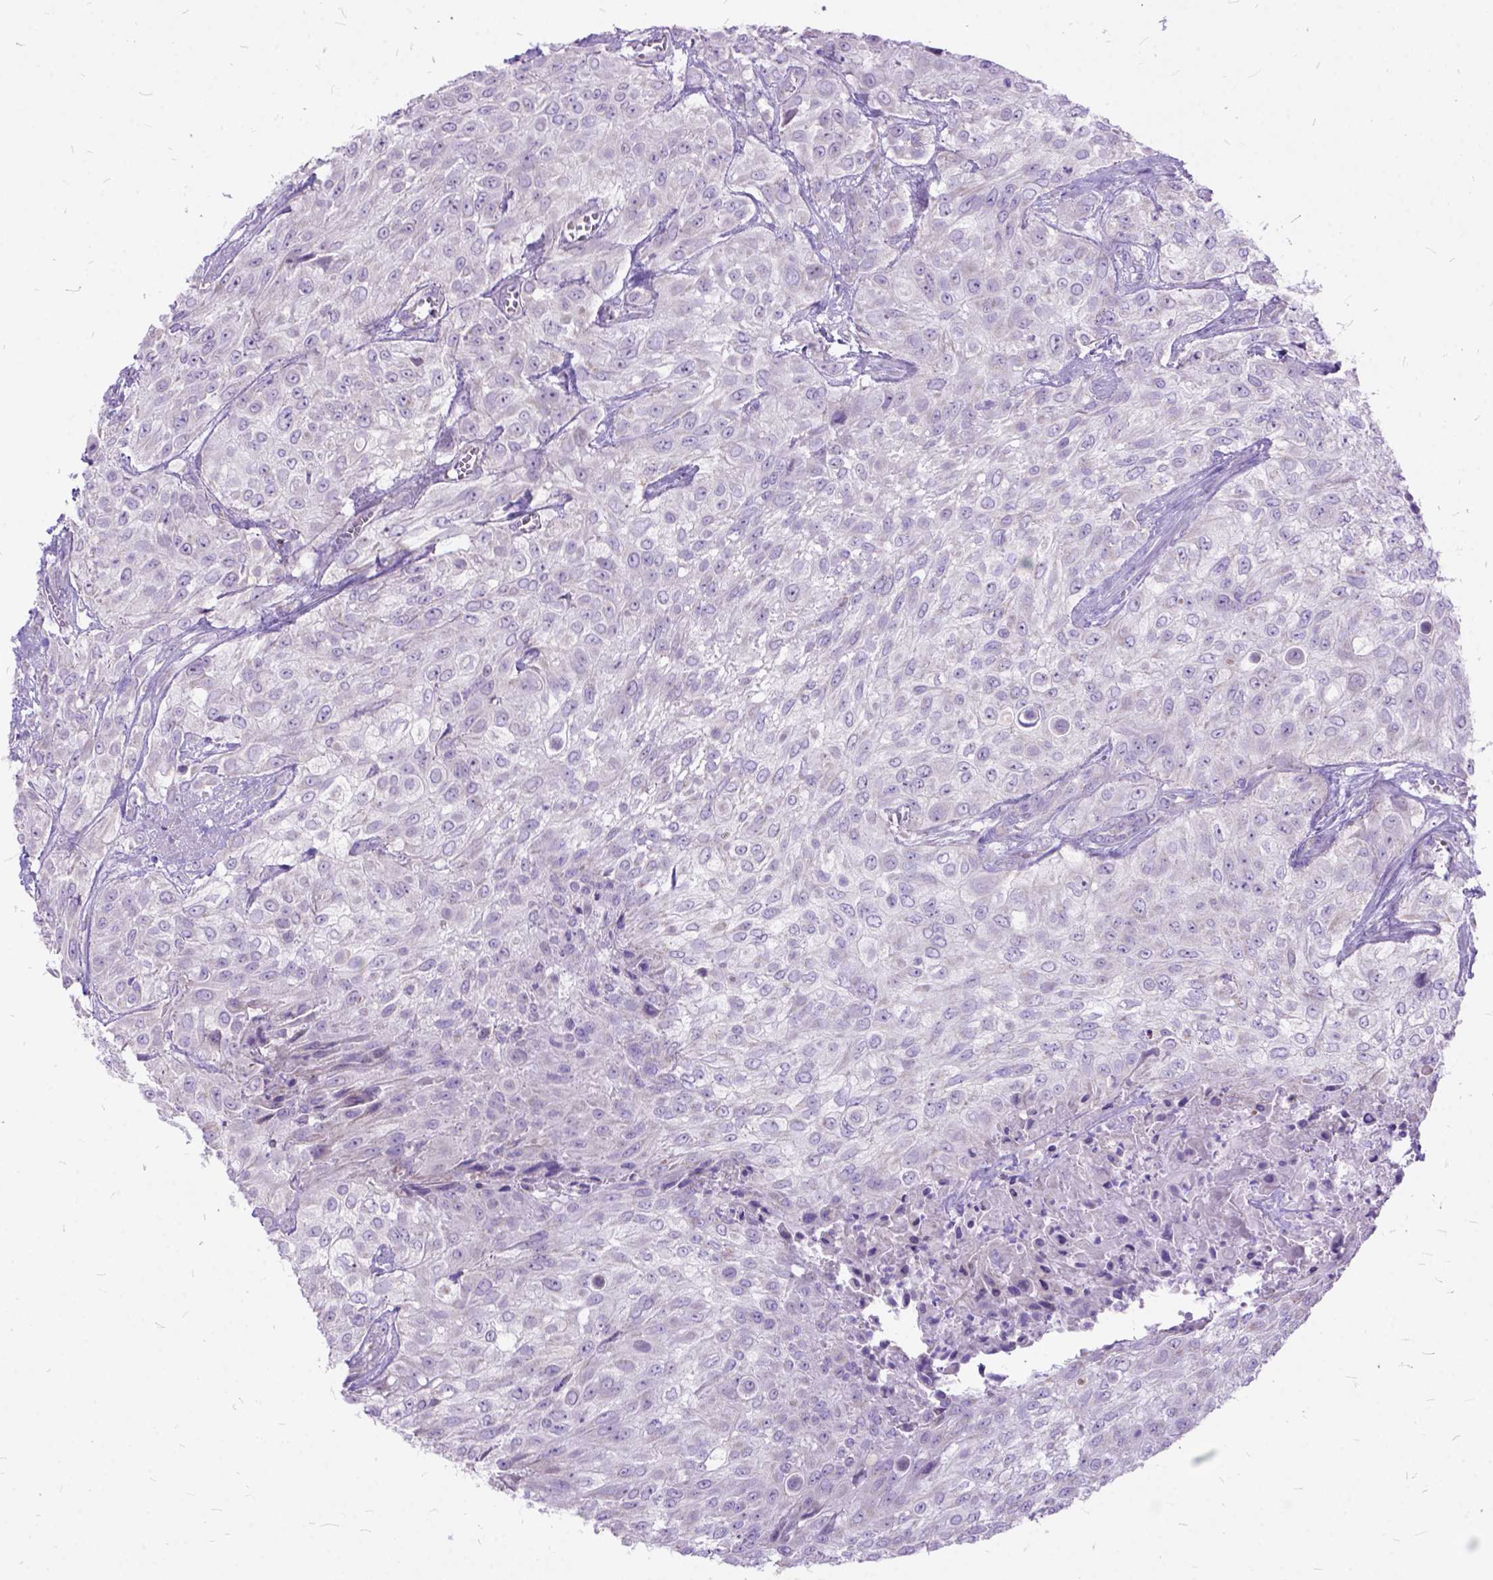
{"staining": {"intensity": "negative", "quantity": "none", "location": "none"}, "tissue": "urothelial cancer", "cell_type": "Tumor cells", "image_type": "cancer", "snomed": [{"axis": "morphology", "description": "Urothelial carcinoma, High grade"}, {"axis": "topography", "description": "Urinary bladder"}], "caption": "The image demonstrates no staining of tumor cells in urothelial cancer.", "gene": "CTAG2", "patient": {"sex": "male", "age": 57}}